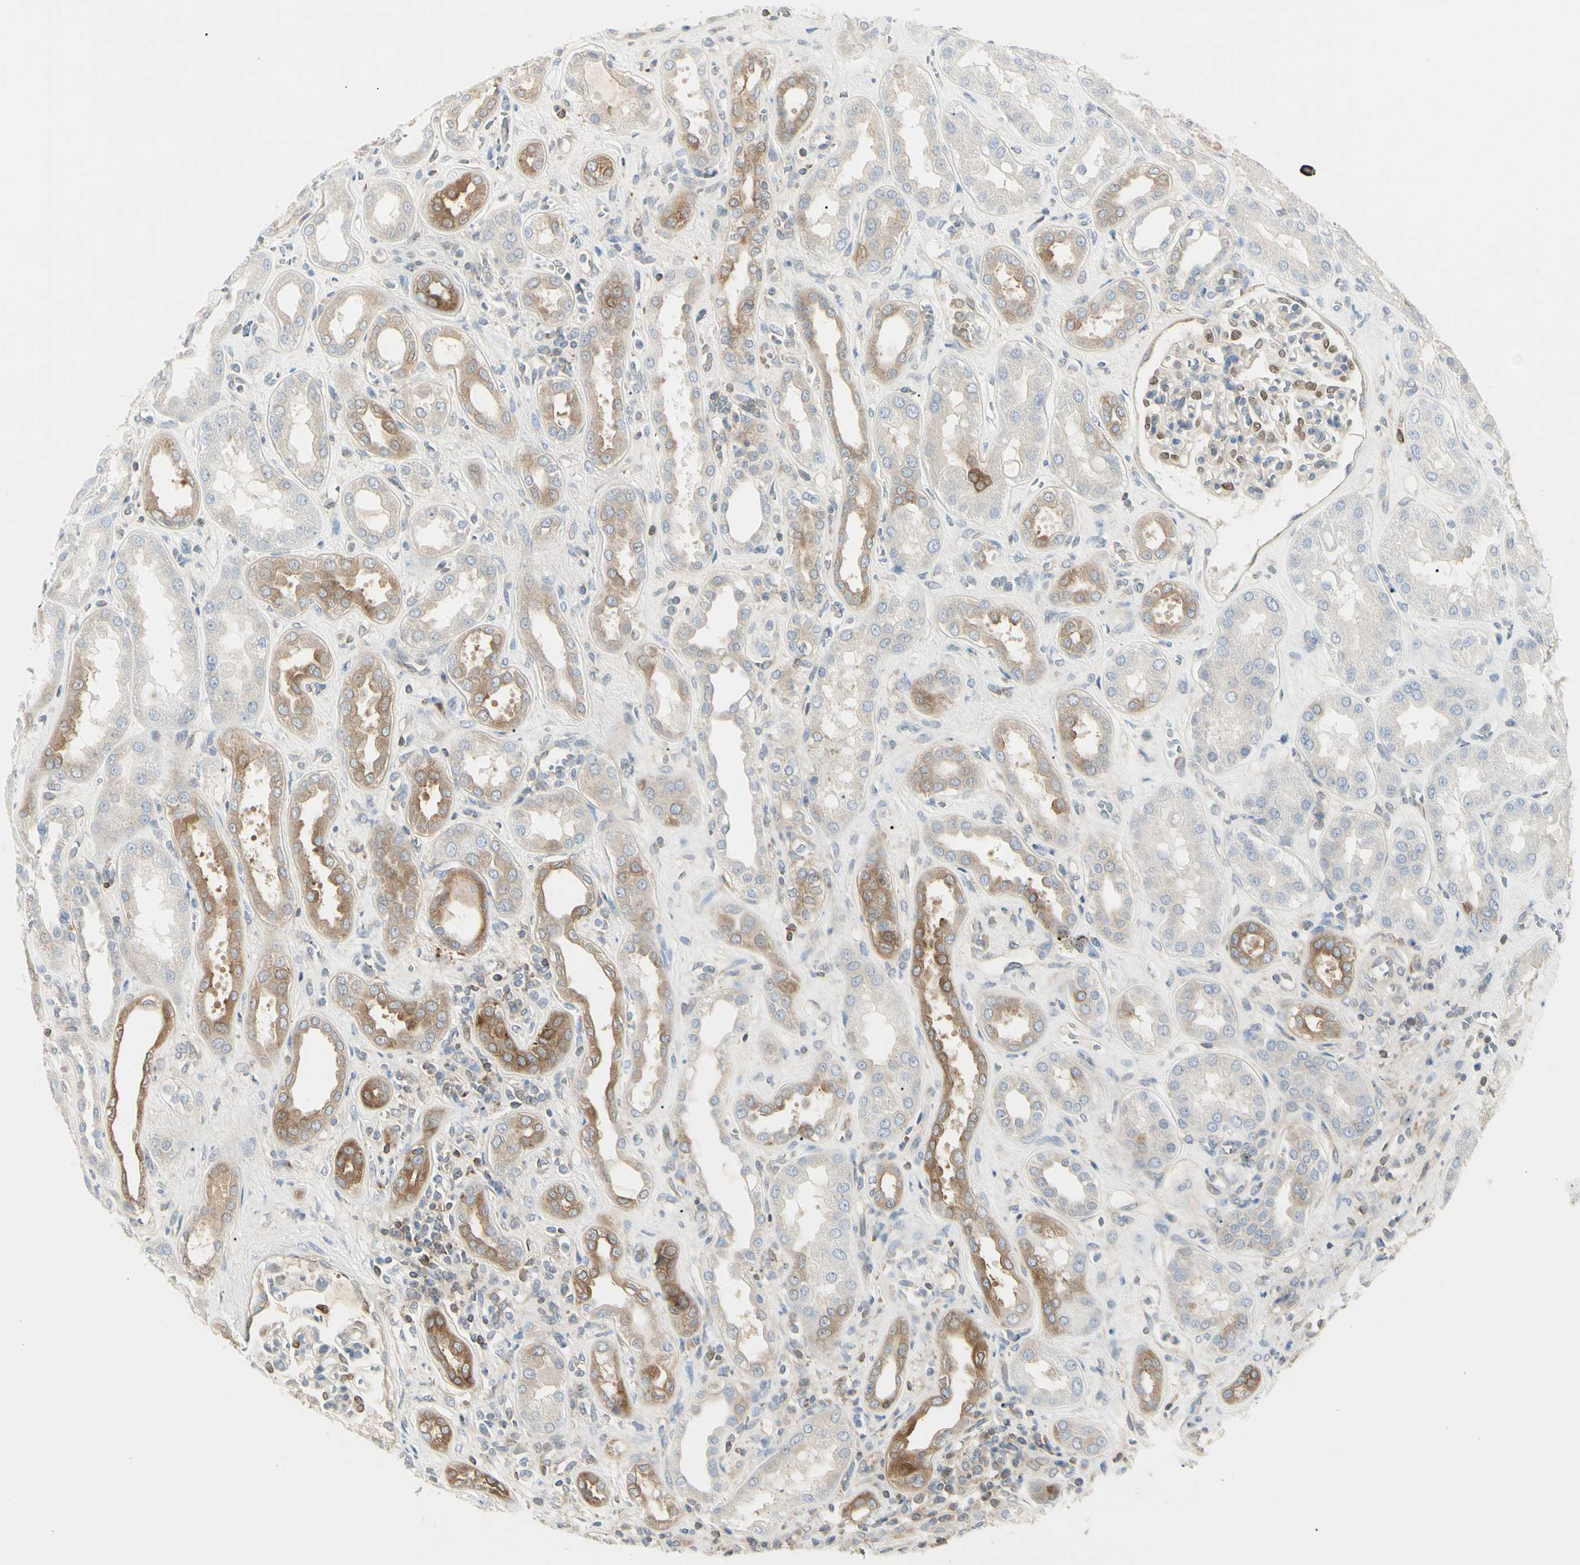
{"staining": {"intensity": "strong", "quantity": "<25%", "location": "nuclear"}, "tissue": "kidney", "cell_type": "Cells in glomeruli", "image_type": "normal", "snomed": [{"axis": "morphology", "description": "Normal tissue, NOS"}, {"axis": "topography", "description": "Kidney"}], "caption": "Immunohistochemical staining of unremarkable kidney reveals <25% levels of strong nuclear protein expression in approximately <25% of cells in glomeruli.", "gene": "NFKB2", "patient": {"sex": "male", "age": 59}}